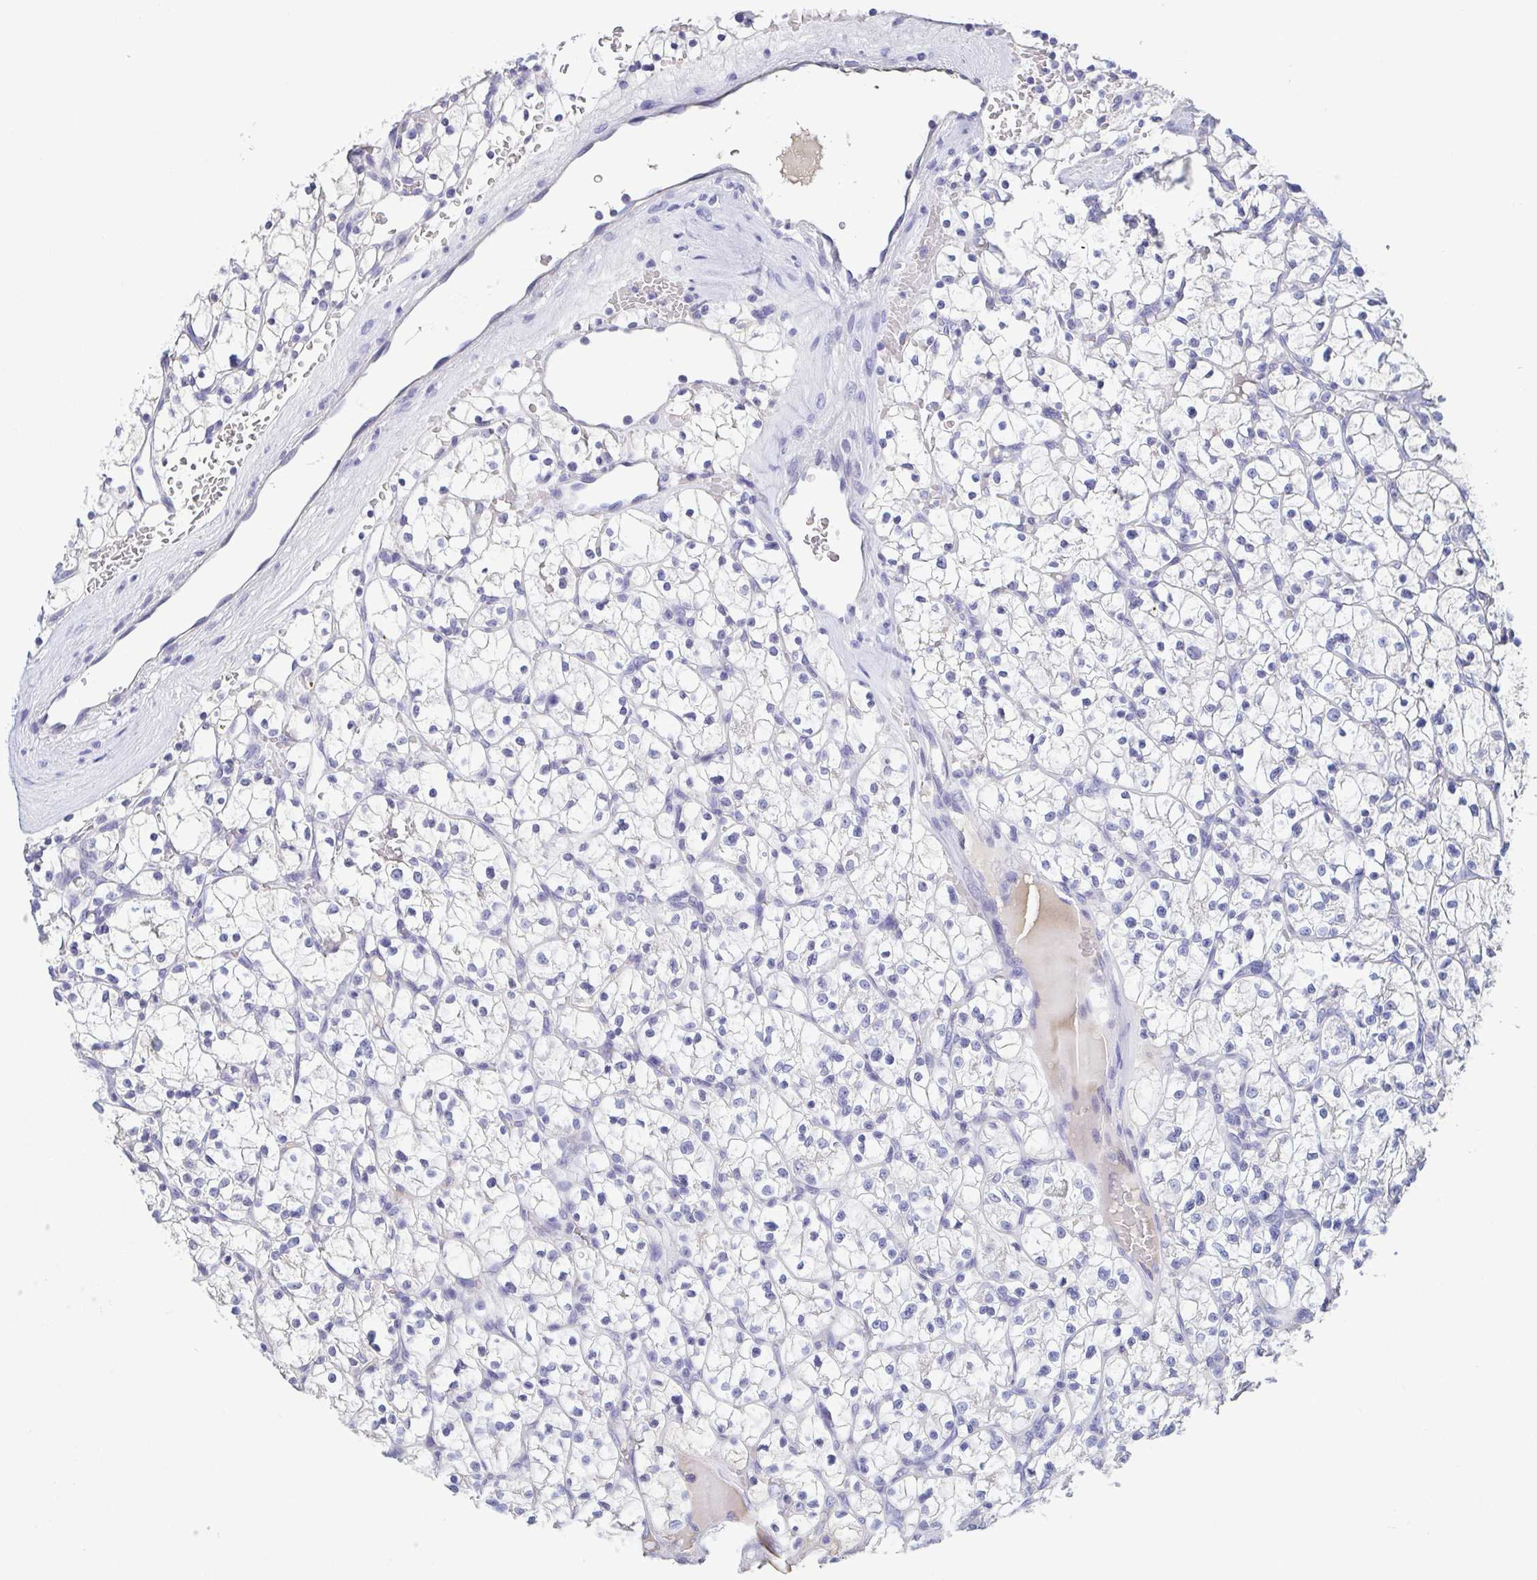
{"staining": {"intensity": "negative", "quantity": "none", "location": "none"}, "tissue": "renal cancer", "cell_type": "Tumor cells", "image_type": "cancer", "snomed": [{"axis": "morphology", "description": "Adenocarcinoma, NOS"}, {"axis": "topography", "description": "Kidney"}], "caption": "A photomicrograph of human renal cancer is negative for staining in tumor cells.", "gene": "TREH", "patient": {"sex": "female", "age": 64}}